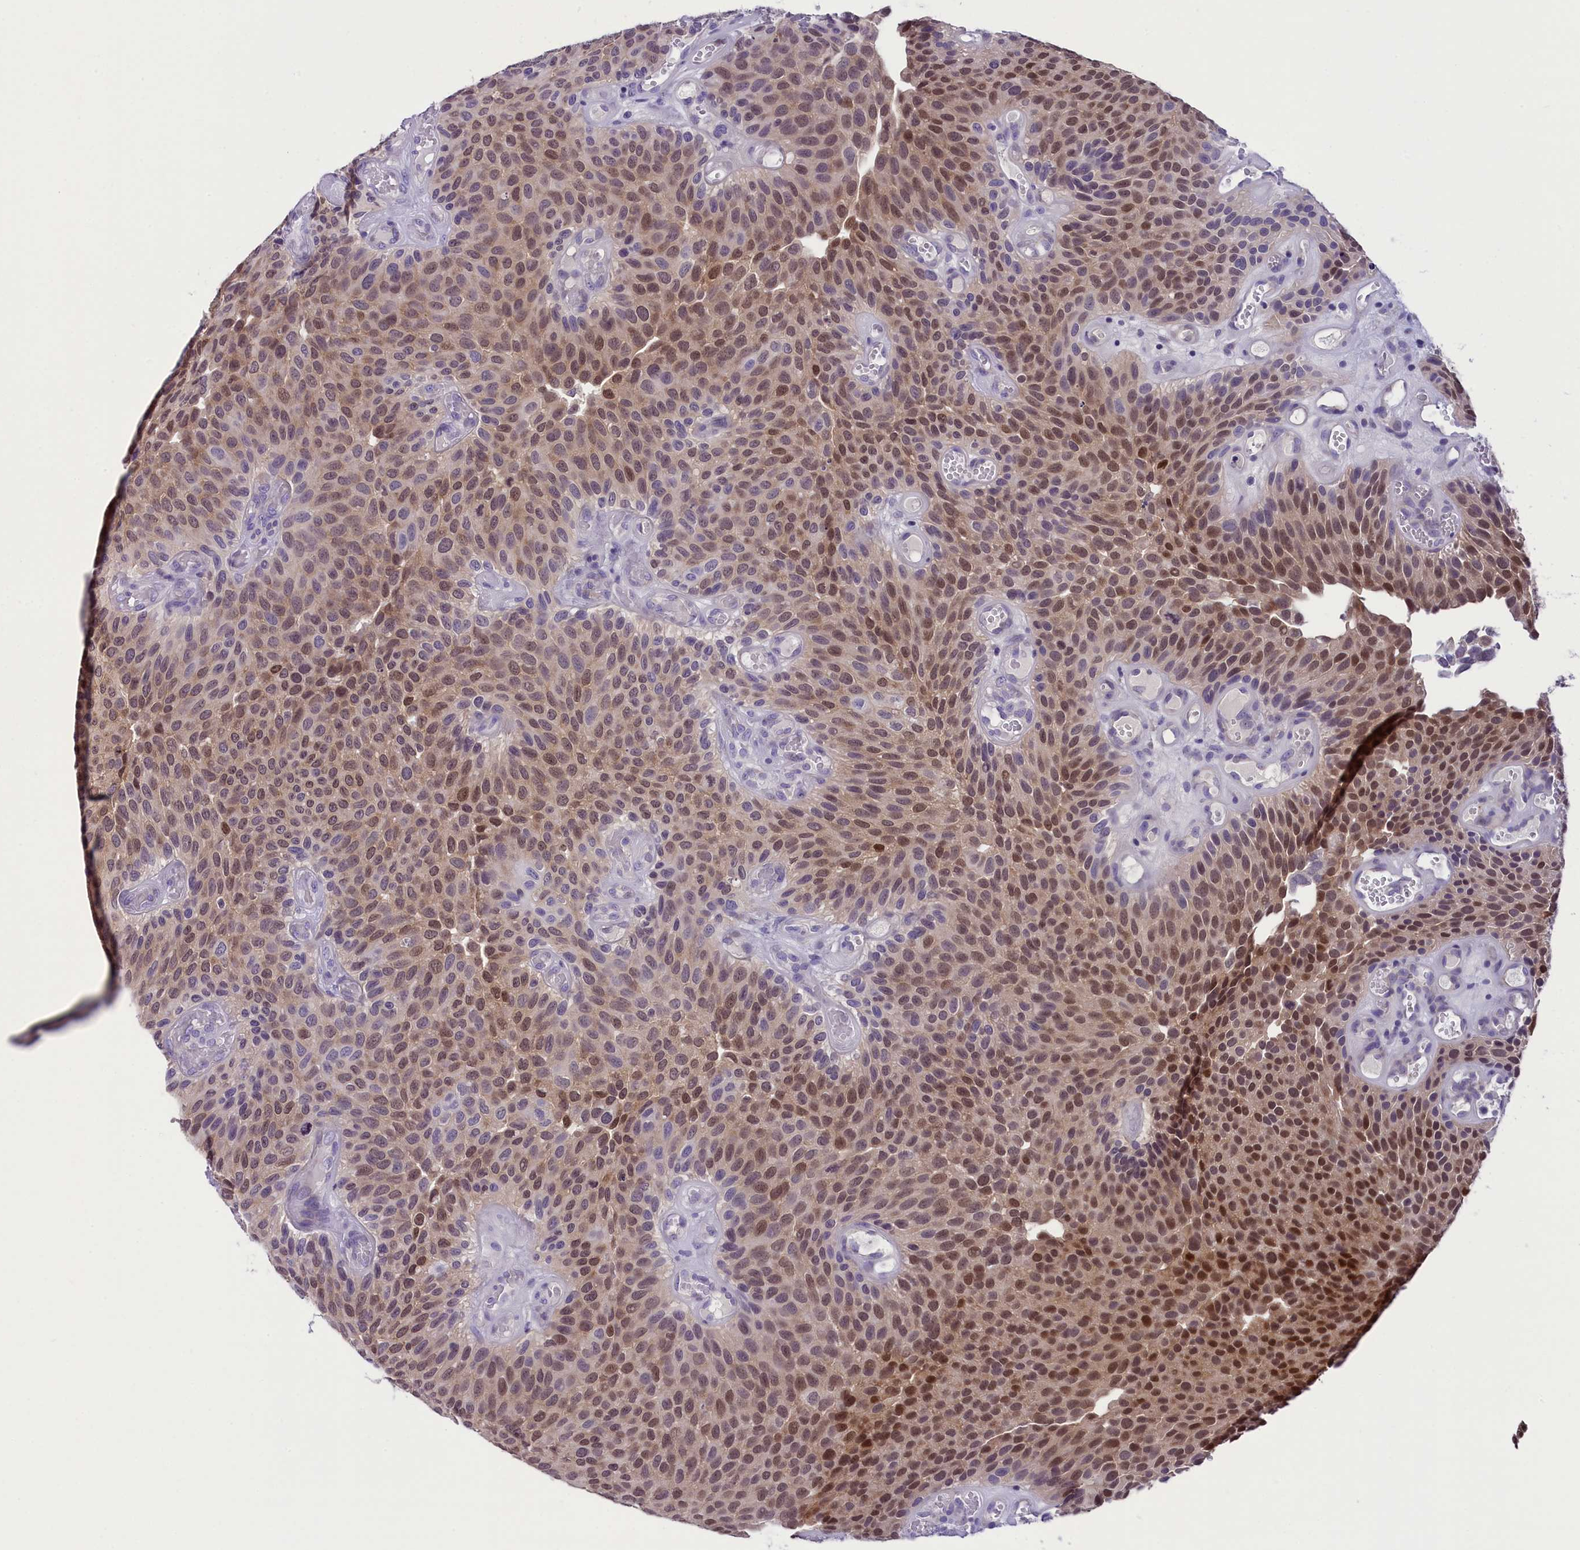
{"staining": {"intensity": "weak", "quantity": "25%-75%", "location": "nuclear"}, "tissue": "urothelial cancer", "cell_type": "Tumor cells", "image_type": "cancer", "snomed": [{"axis": "morphology", "description": "Urothelial carcinoma, Low grade"}, {"axis": "topography", "description": "Urinary bladder"}], "caption": "This micrograph reveals immunohistochemistry staining of human urothelial carcinoma (low-grade), with low weak nuclear expression in about 25%-75% of tumor cells.", "gene": "PRR15", "patient": {"sex": "male", "age": 89}}